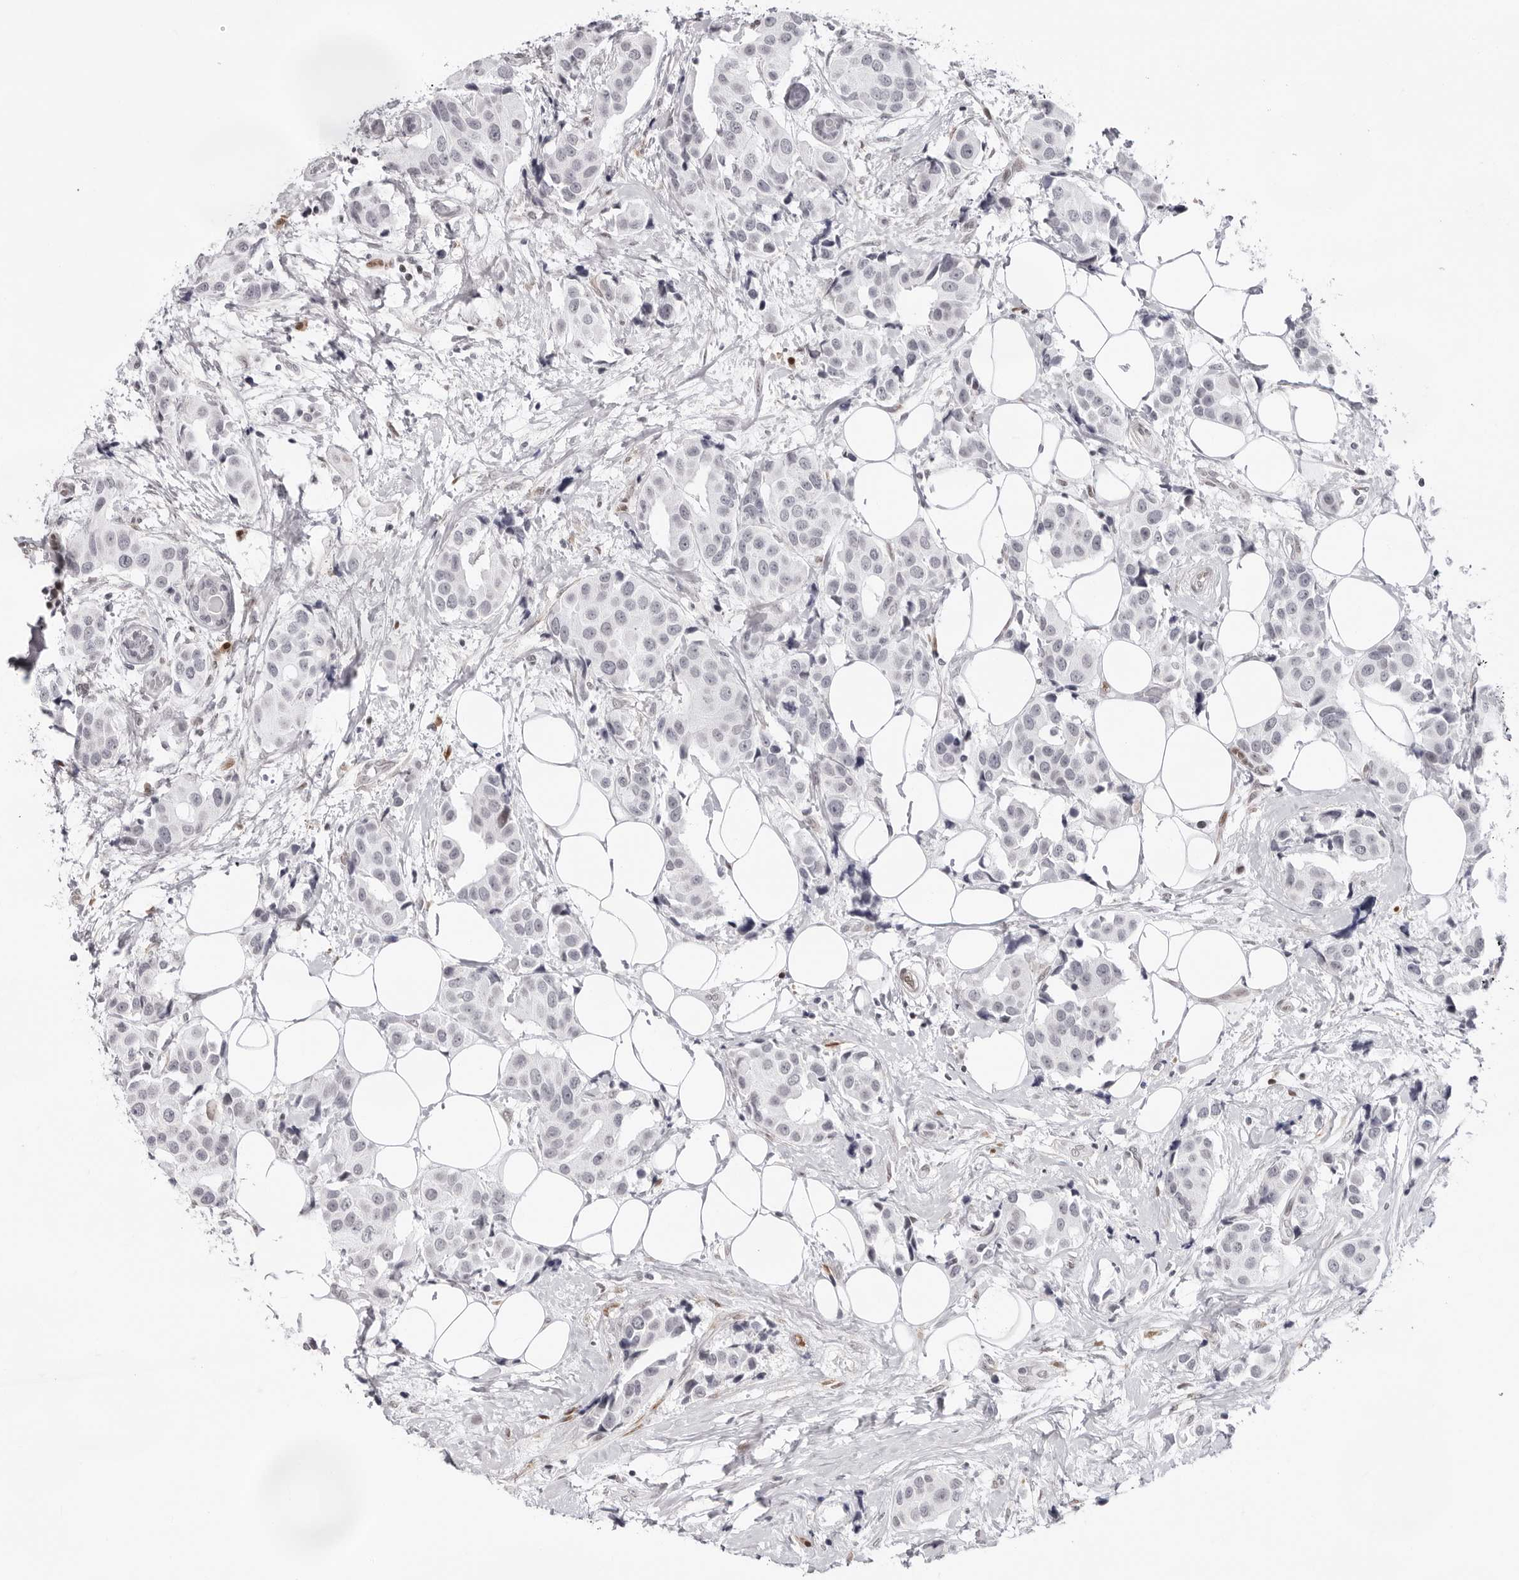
{"staining": {"intensity": "negative", "quantity": "none", "location": "none"}, "tissue": "breast cancer", "cell_type": "Tumor cells", "image_type": "cancer", "snomed": [{"axis": "morphology", "description": "Normal tissue, NOS"}, {"axis": "morphology", "description": "Duct carcinoma"}, {"axis": "topography", "description": "Breast"}], "caption": "Tumor cells are negative for brown protein staining in breast invasive ductal carcinoma.", "gene": "NTPCR", "patient": {"sex": "female", "age": 39}}